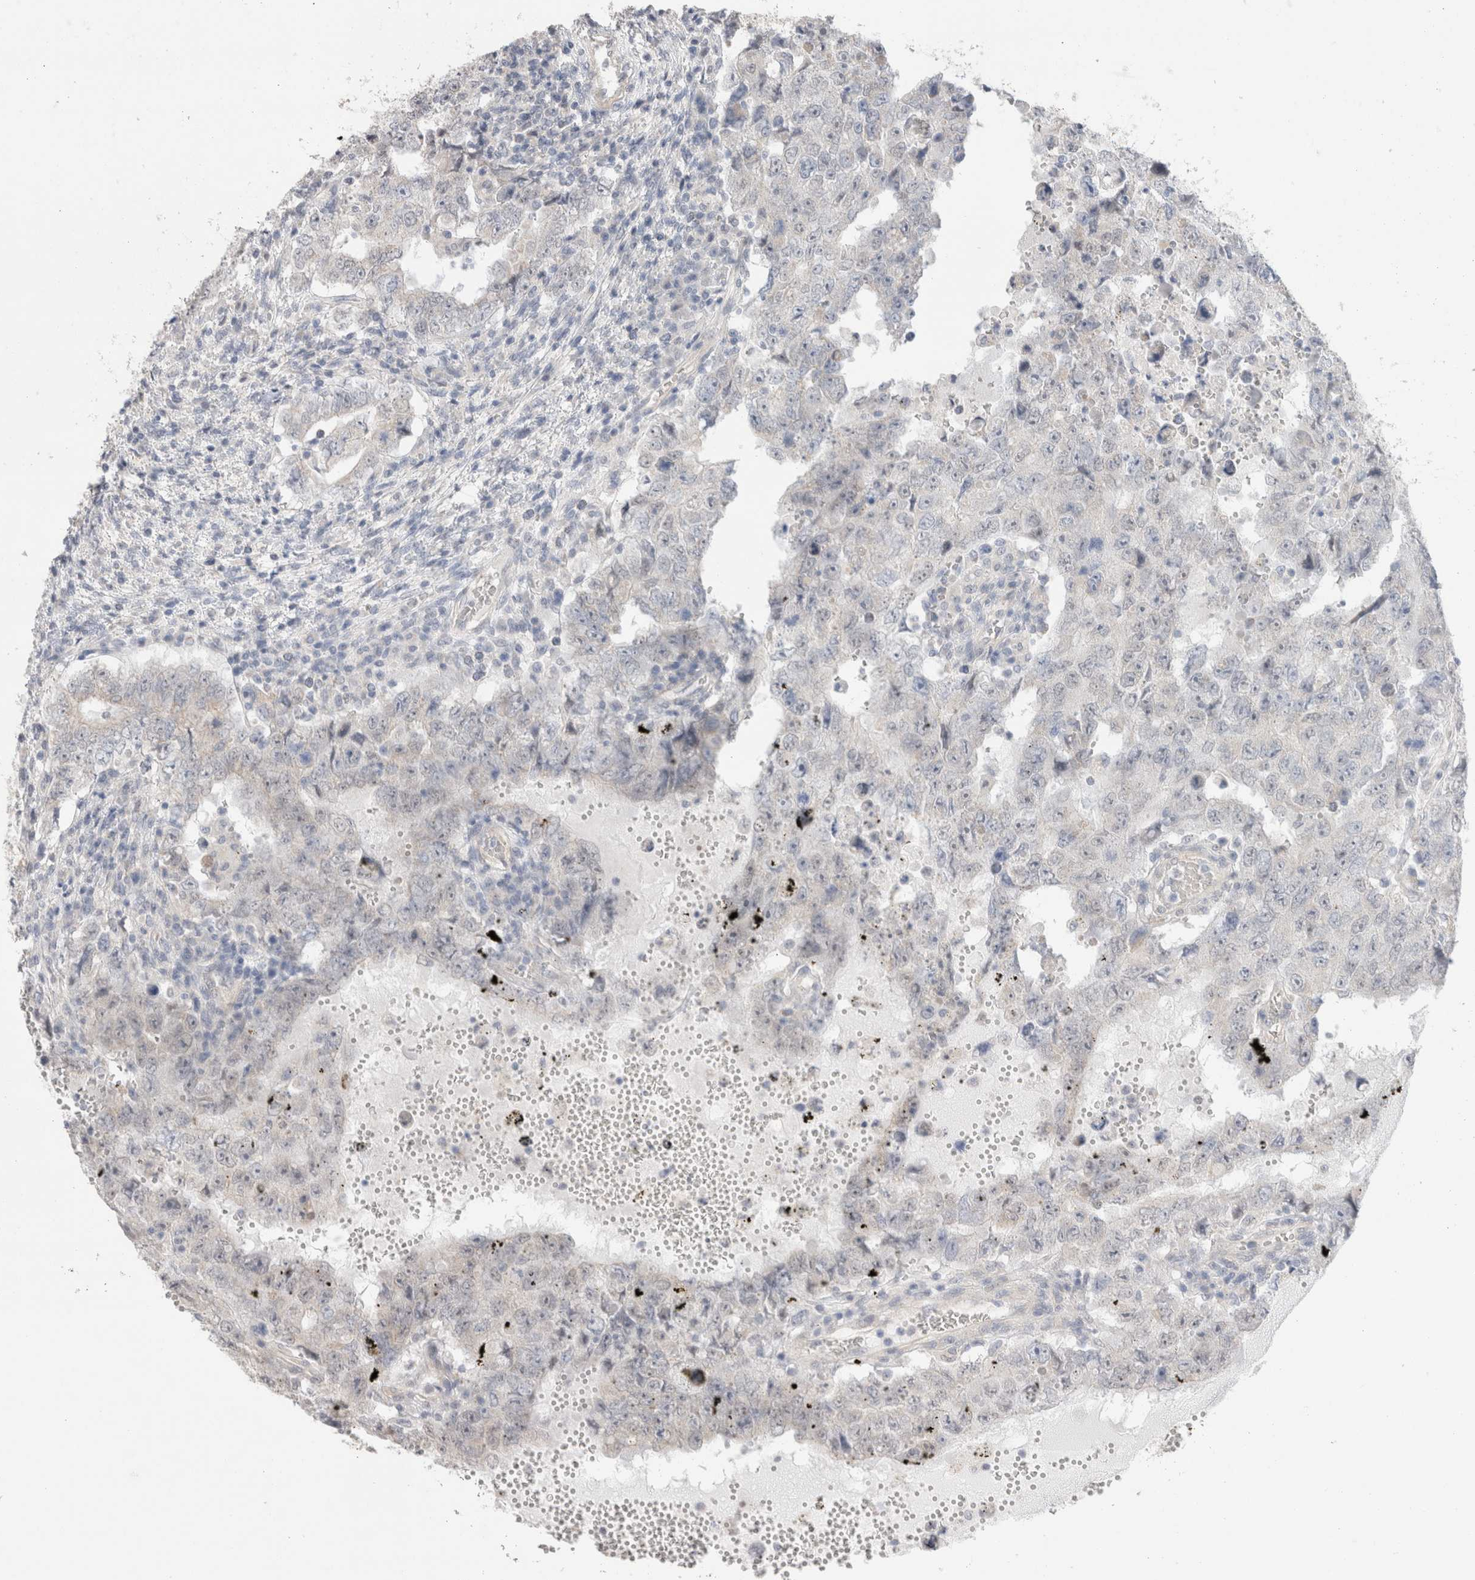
{"staining": {"intensity": "negative", "quantity": "none", "location": "none"}, "tissue": "testis cancer", "cell_type": "Tumor cells", "image_type": "cancer", "snomed": [{"axis": "morphology", "description": "Carcinoma, Embryonal, NOS"}, {"axis": "topography", "description": "Testis"}], "caption": "Embryonal carcinoma (testis) was stained to show a protein in brown. There is no significant positivity in tumor cells.", "gene": "DMD", "patient": {"sex": "male", "age": 26}}